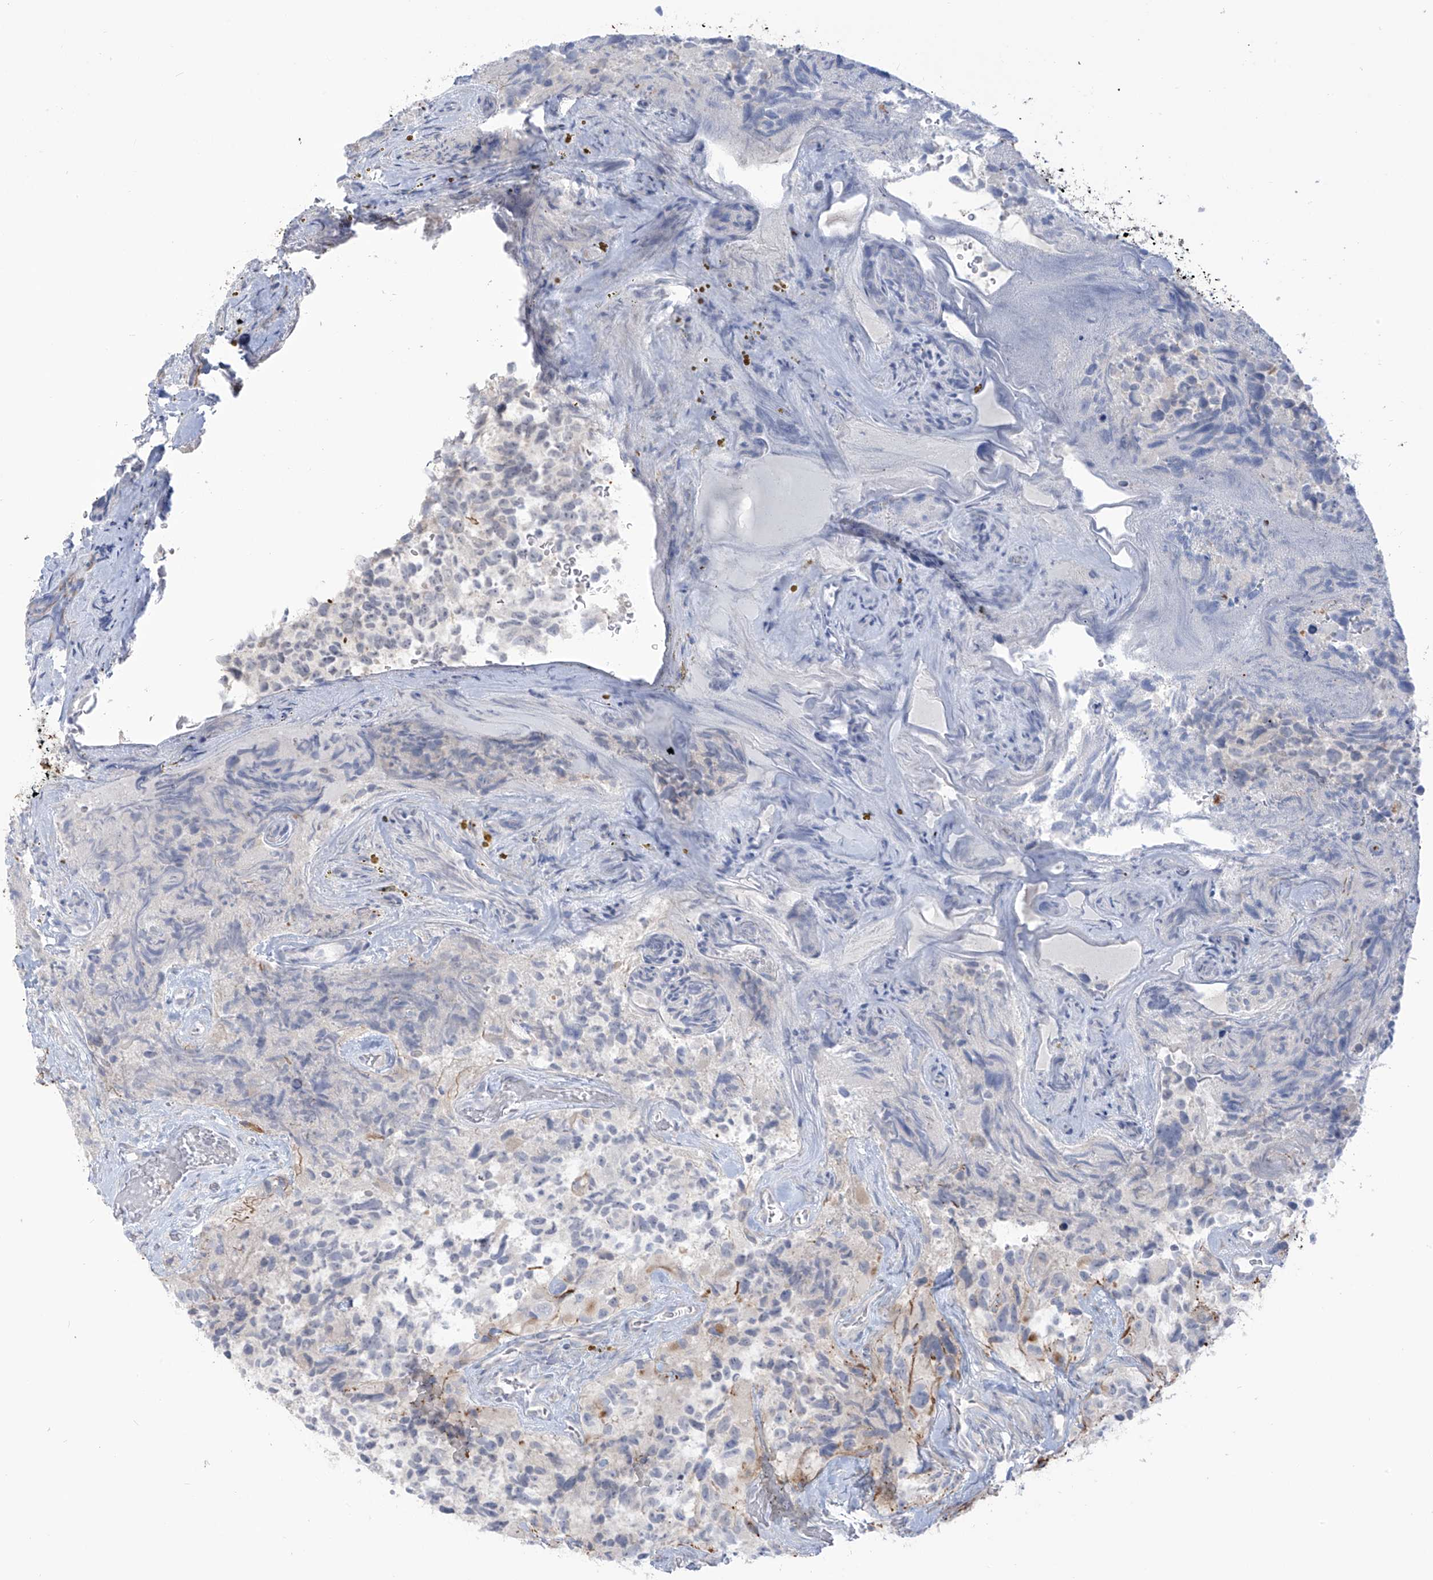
{"staining": {"intensity": "negative", "quantity": "none", "location": "none"}, "tissue": "glioma", "cell_type": "Tumor cells", "image_type": "cancer", "snomed": [{"axis": "morphology", "description": "Glioma, malignant, High grade"}, {"axis": "topography", "description": "Brain"}], "caption": "Tumor cells show no significant protein expression in malignant high-grade glioma. (DAB IHC visualized using brightfield microscopy, high magnification).", "gene": "NOTO", "patient": {"sex": "male", "age": 69}}